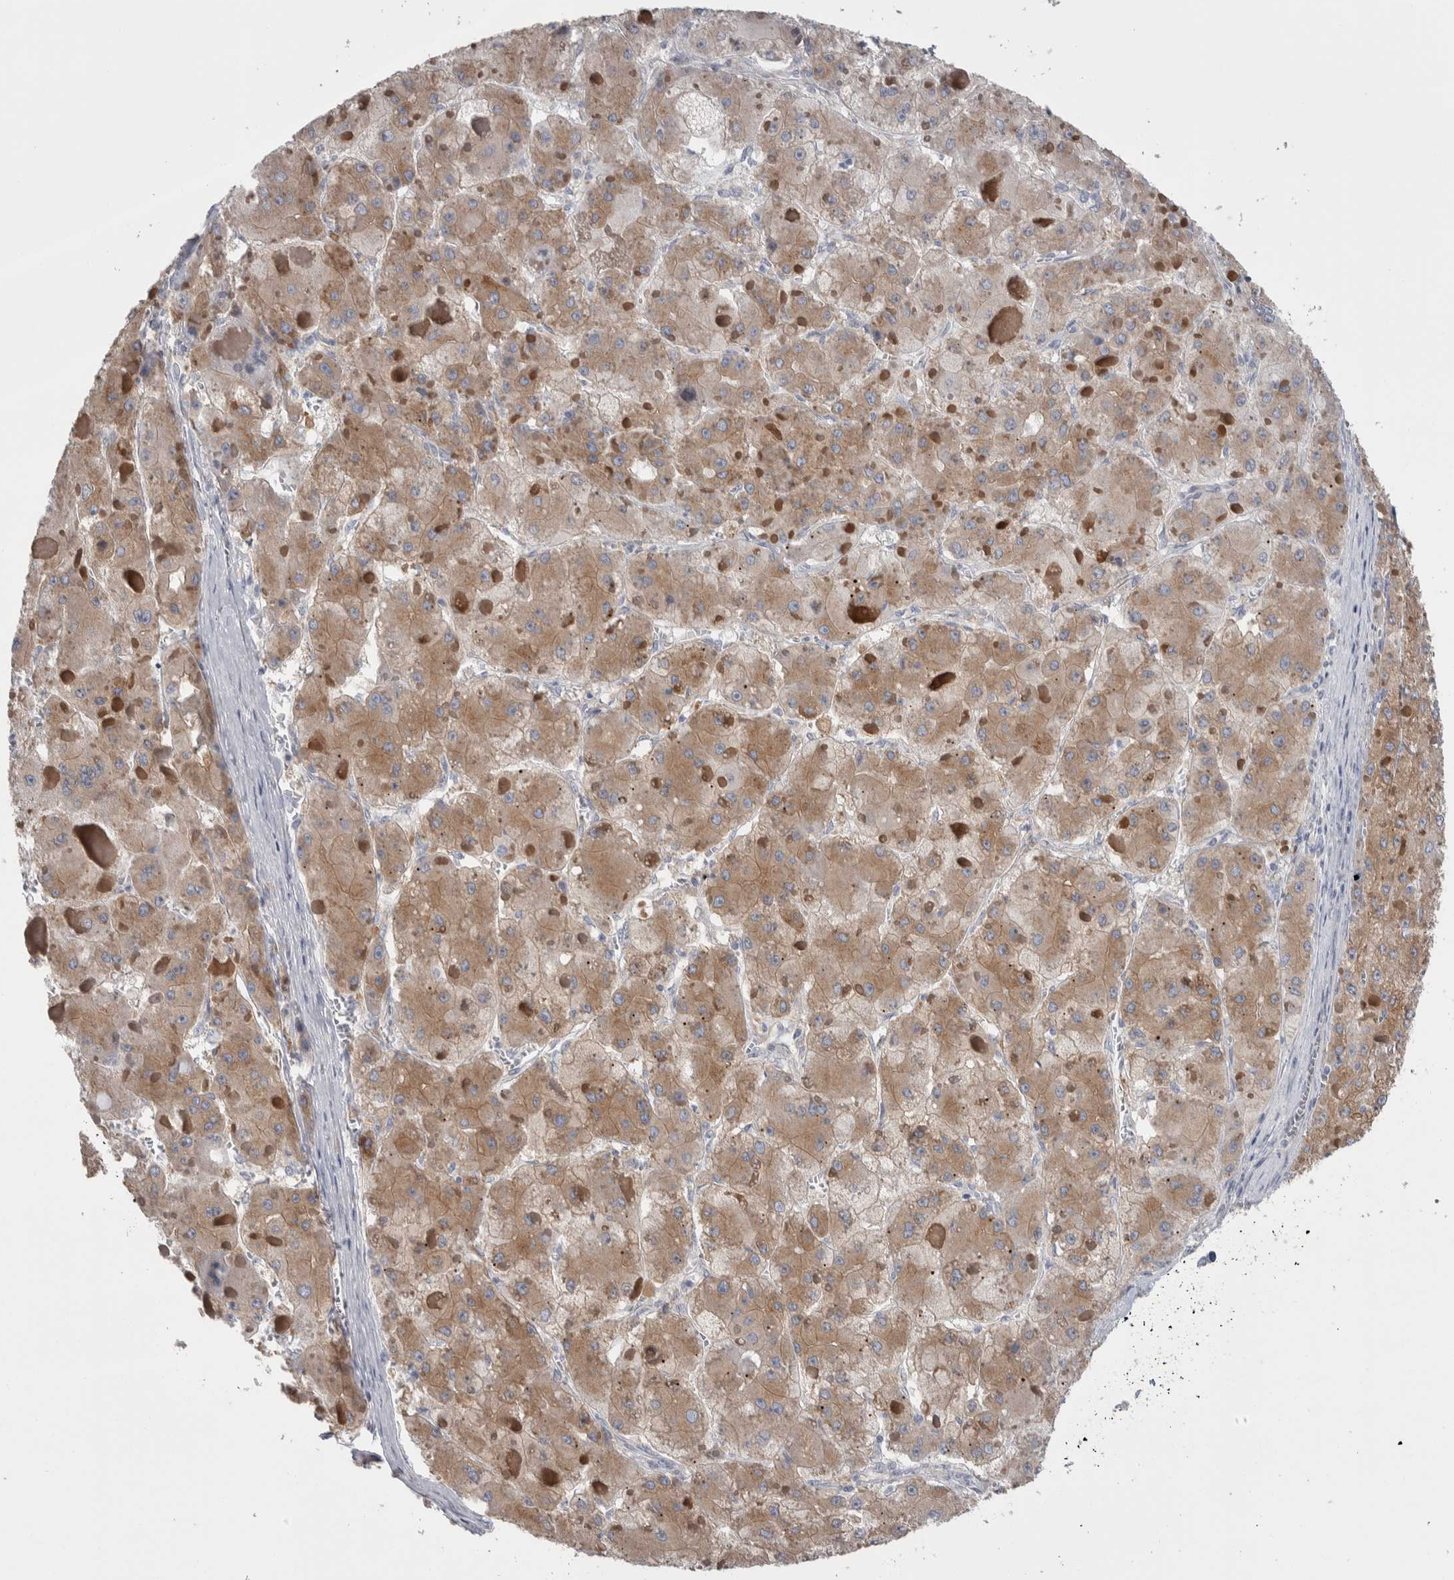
{"staining": {"intensity": "moderate", "quantity": ">75%", "location": "cytoplasmic/membranous"}, "tissue": "liver cancer", "cell_type": "Tumor cells", "image_type": "cancer", "snomed": [{"axis": "morphology", "description": "Carcinoma, Hepatocellular, NOS"}, {"axis": "topography", "description": "Liver"}], "caption": "High-power microscopy captured an IHC micrograph of liver cancer, revealing moderate cytoplasmic/membranous staining in approximately >75% of tumor cells.", "gene": "GPHN", "patient": {"sex": "female", "age": 73}}